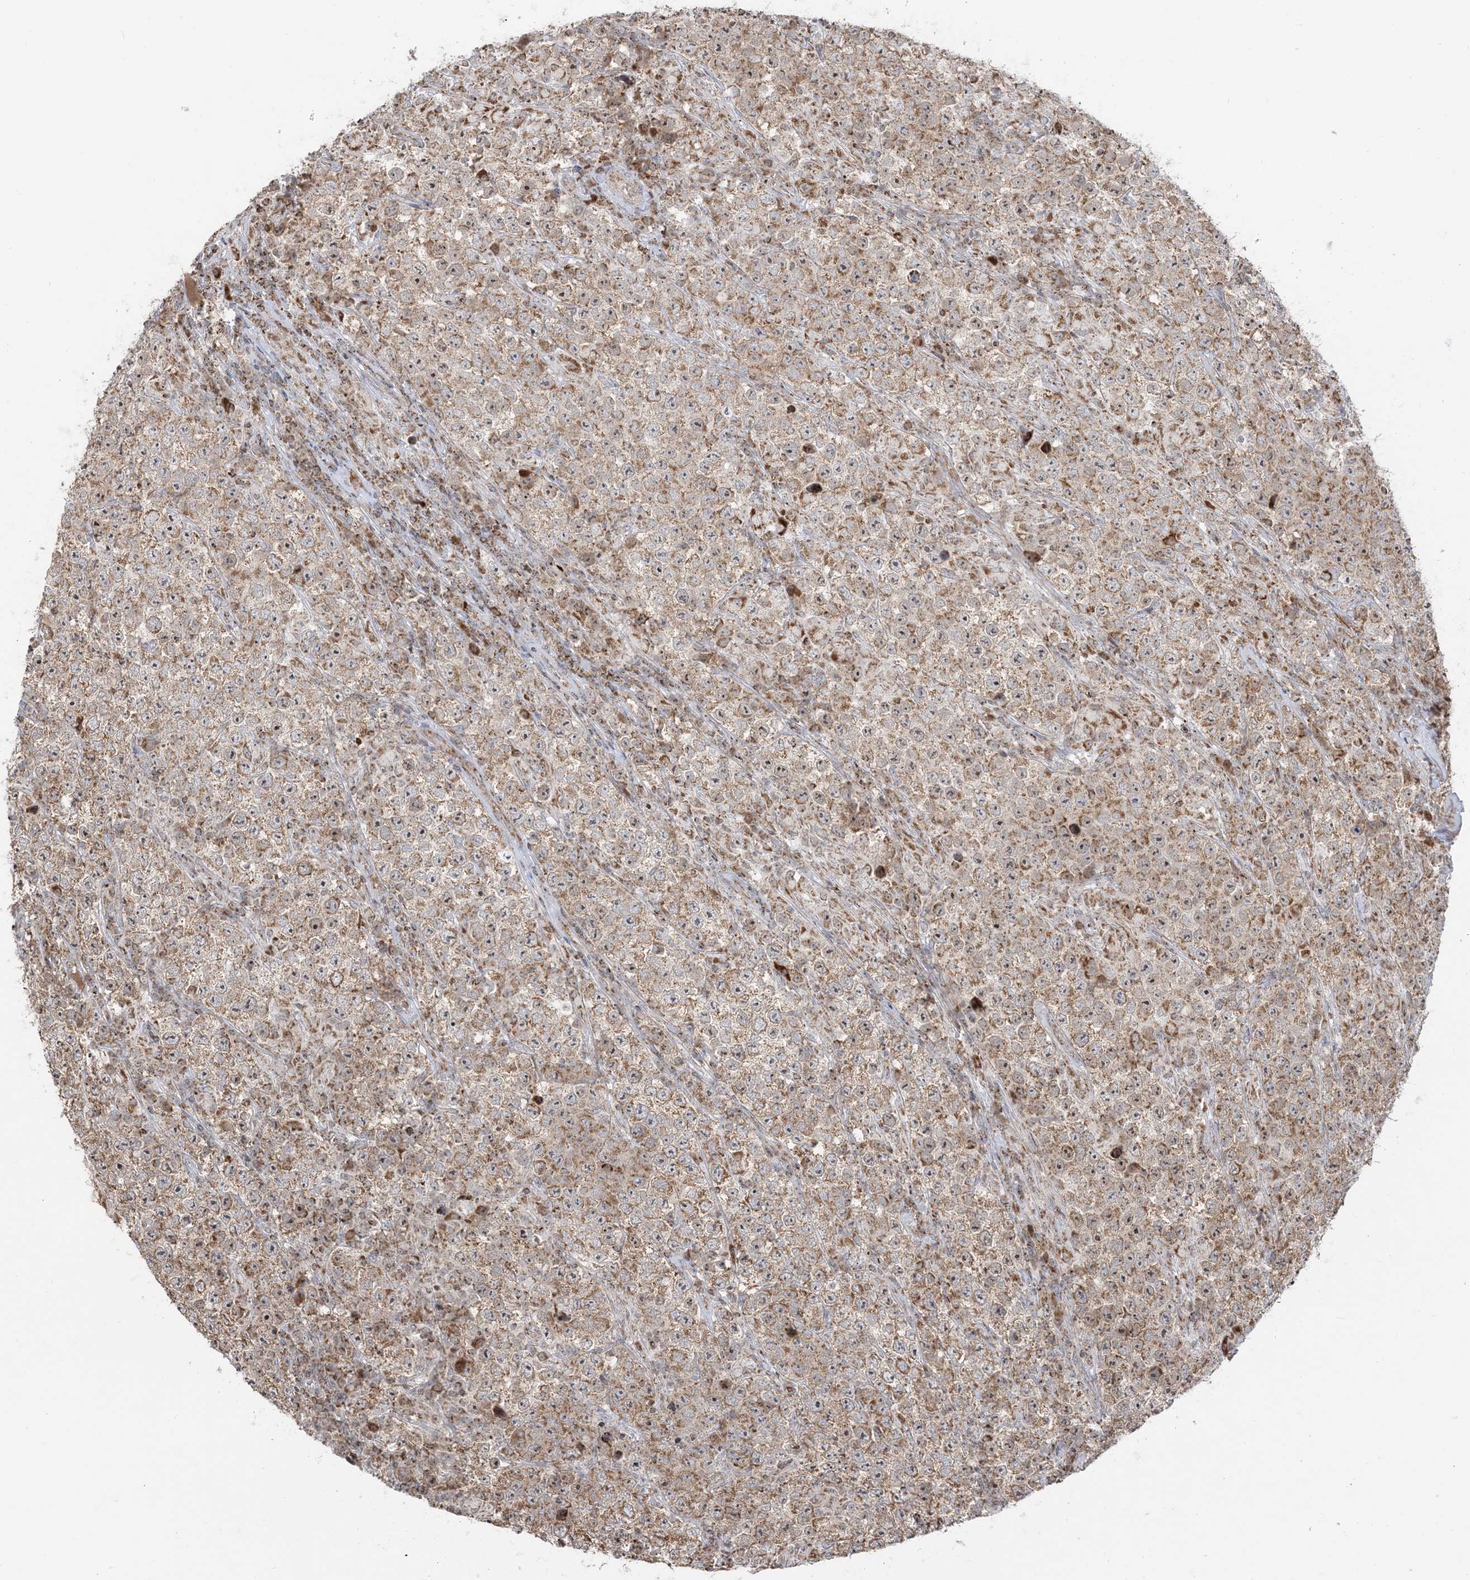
{"staining": {"intensity": "moderate", "quantity": ">75%", "location": "cytoplasmic/membranous,nuclear"}, "tissue": "testis cancer", "cell_type": "Tumor cells", "image_type": "cancer", "snomed": [{"axis": "morphology", "description": "Normal tissue, NOS"}, {"axis": "morphology", "description": "Urothelial carcinoma, High grade"}, {"axis": "morphology", "description": "Seminoma, NOS"}, {"axis": "morphology", "description": "Carcinoma, Embryonal, NOS"}, {"axis": "topography", "description": "Urinary bladder"}, {"axis": "topography", "description": "Testis"}], "caption": "Testis cancer stained with DAB immunohistochemistry reveals medium levels of moderate cytoplasmic/membranous and nuclear staining in about >75% of tumor cells.", "gene": "MAPKBP1", "patient": {"sex": "male", "age": 41}}